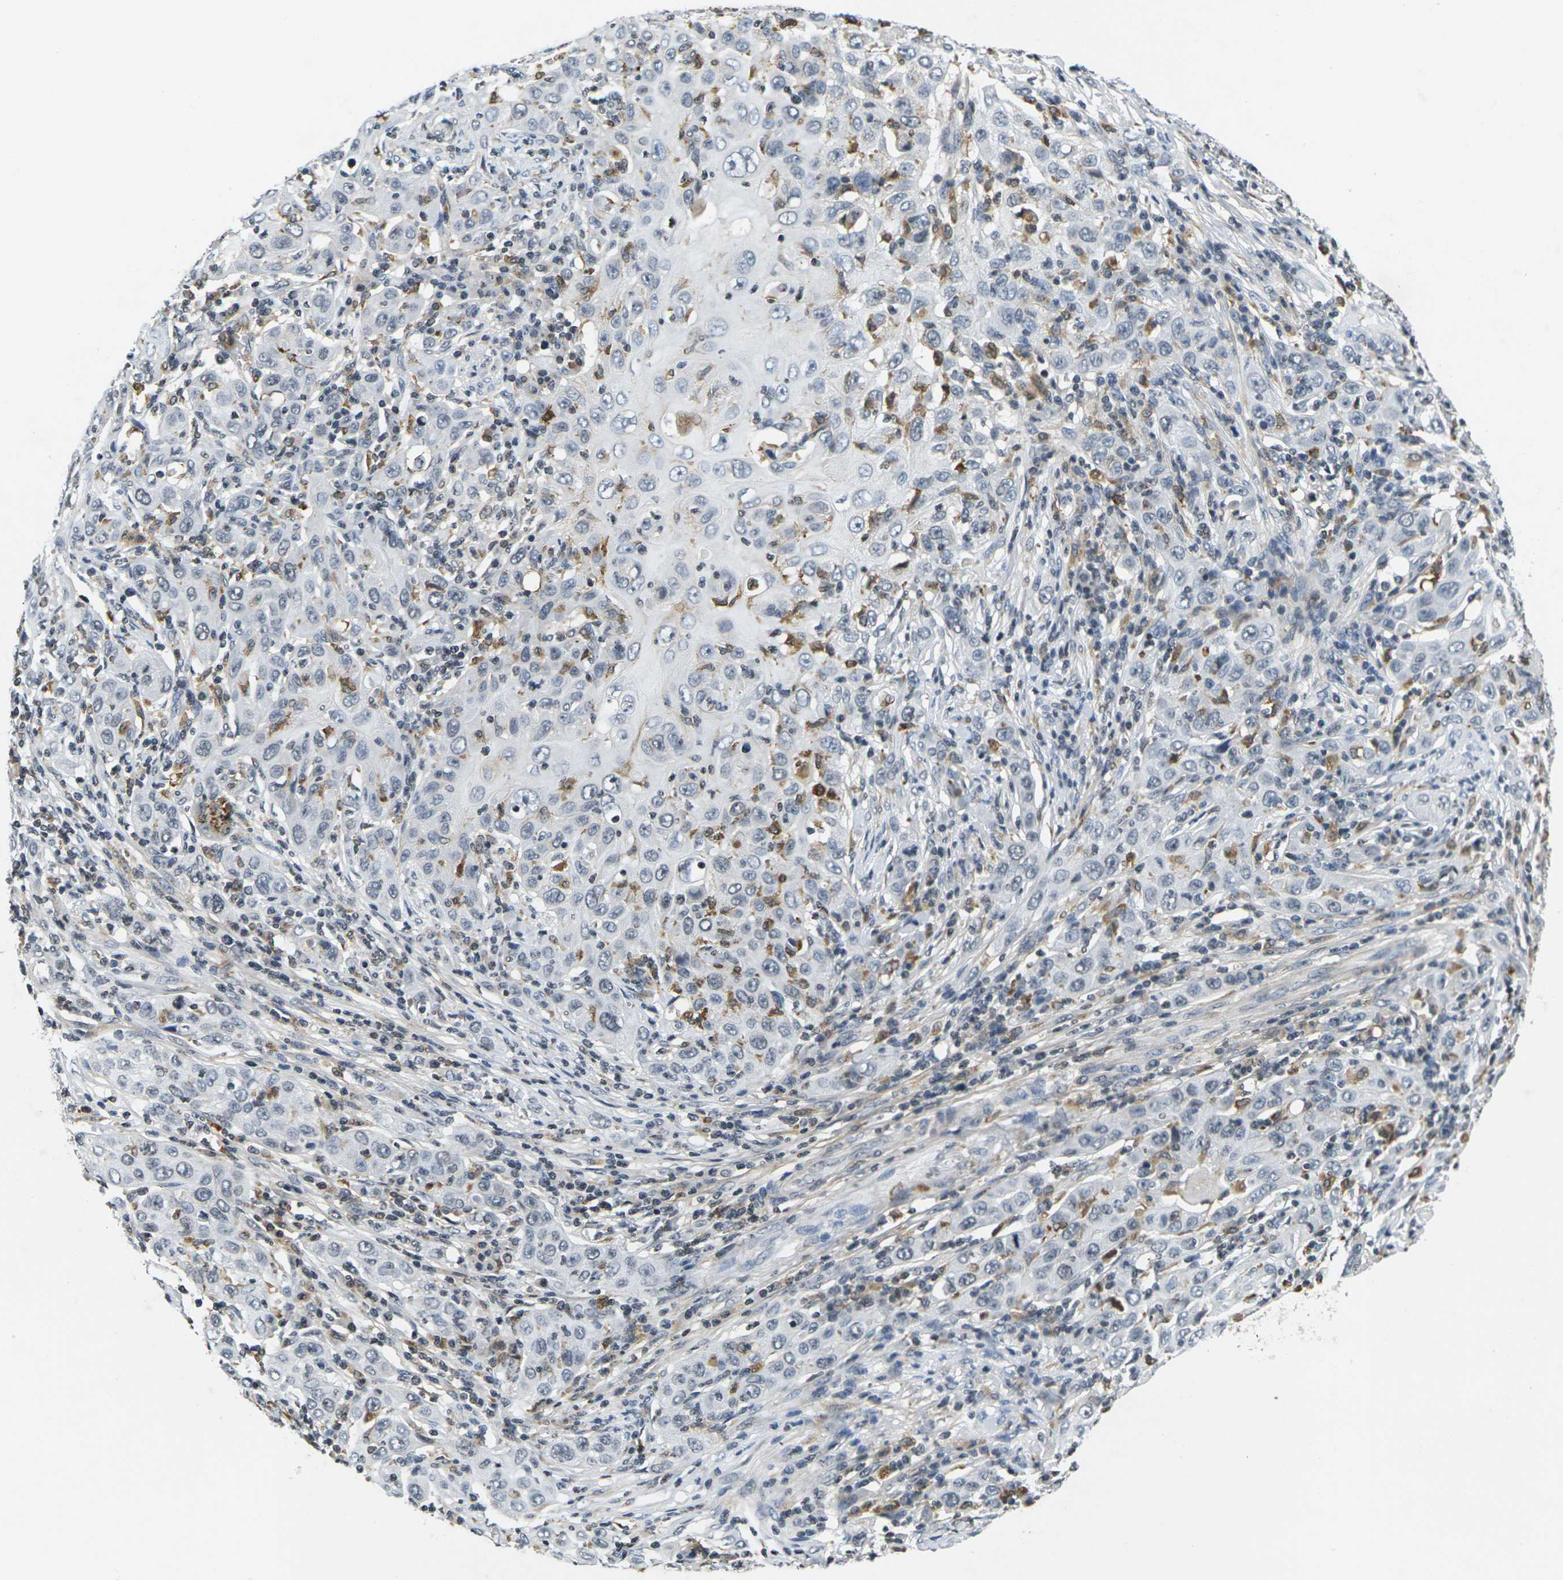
{"staining": {"intensity": "negative", "quantity": "none", "location": "none"}, "tissue": "skin cancer", "cell_type": "Tumor cells", "image_type": "cancer", "snomed": [{"axis": "morphology", "description": "Squamous cell carcinoma, NOS"}, {"axis": "topography", "description": "Skin"}], "caption": "Immunohistochemical staining of skin cancer (squamous cell carcinoma) displays no significant staining in tumor cells.", "gene": "C1QC", "patient": {"sex": "female", "age": 88}}